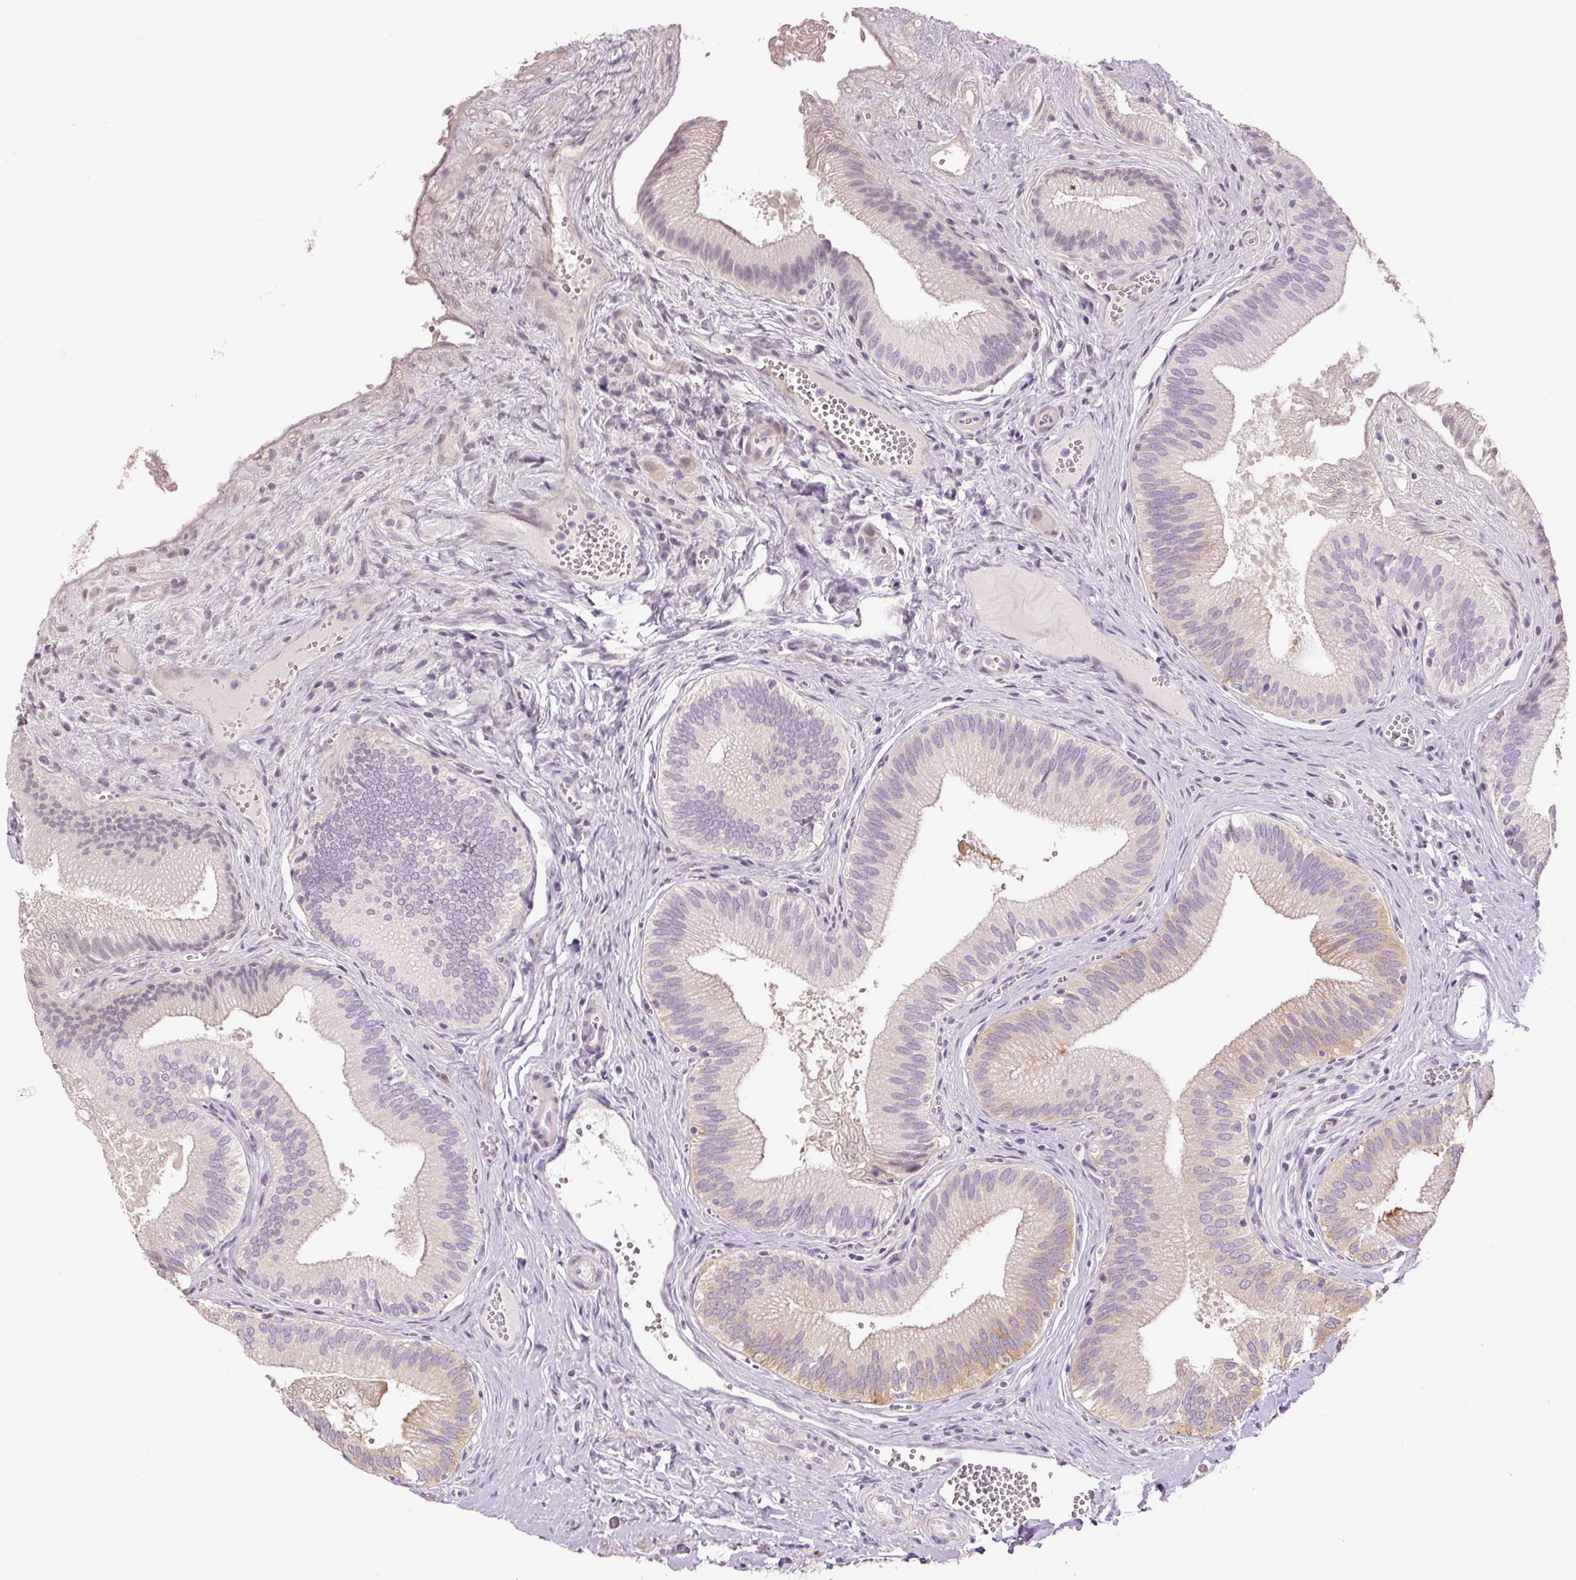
{"staining": {"intensity": "strong", "quantity": "25%-75%", "location": "cytoplasmic/membranous"}, "tissue": "gallbladder", "cell_type": "Glandular cells", "image_type": "normal", "snomed": [{"axis": "morphology", "description": "Normal tissue, NOS"}, {"axis": "topography", "description": "Gallbladder"}], "caption": "An immunohistochemistry image of normal tissue is shown. Protein staining in brown highlights strong cytoplasmic/membranous positivity in gallbladder within glandular cells. (Stains: DAB in brown, nuclei in blue, Microscopy: brightfield microscopy at high magnification).", "gene": "HAX1", "patient": {"sex": "male", "age": 17}}